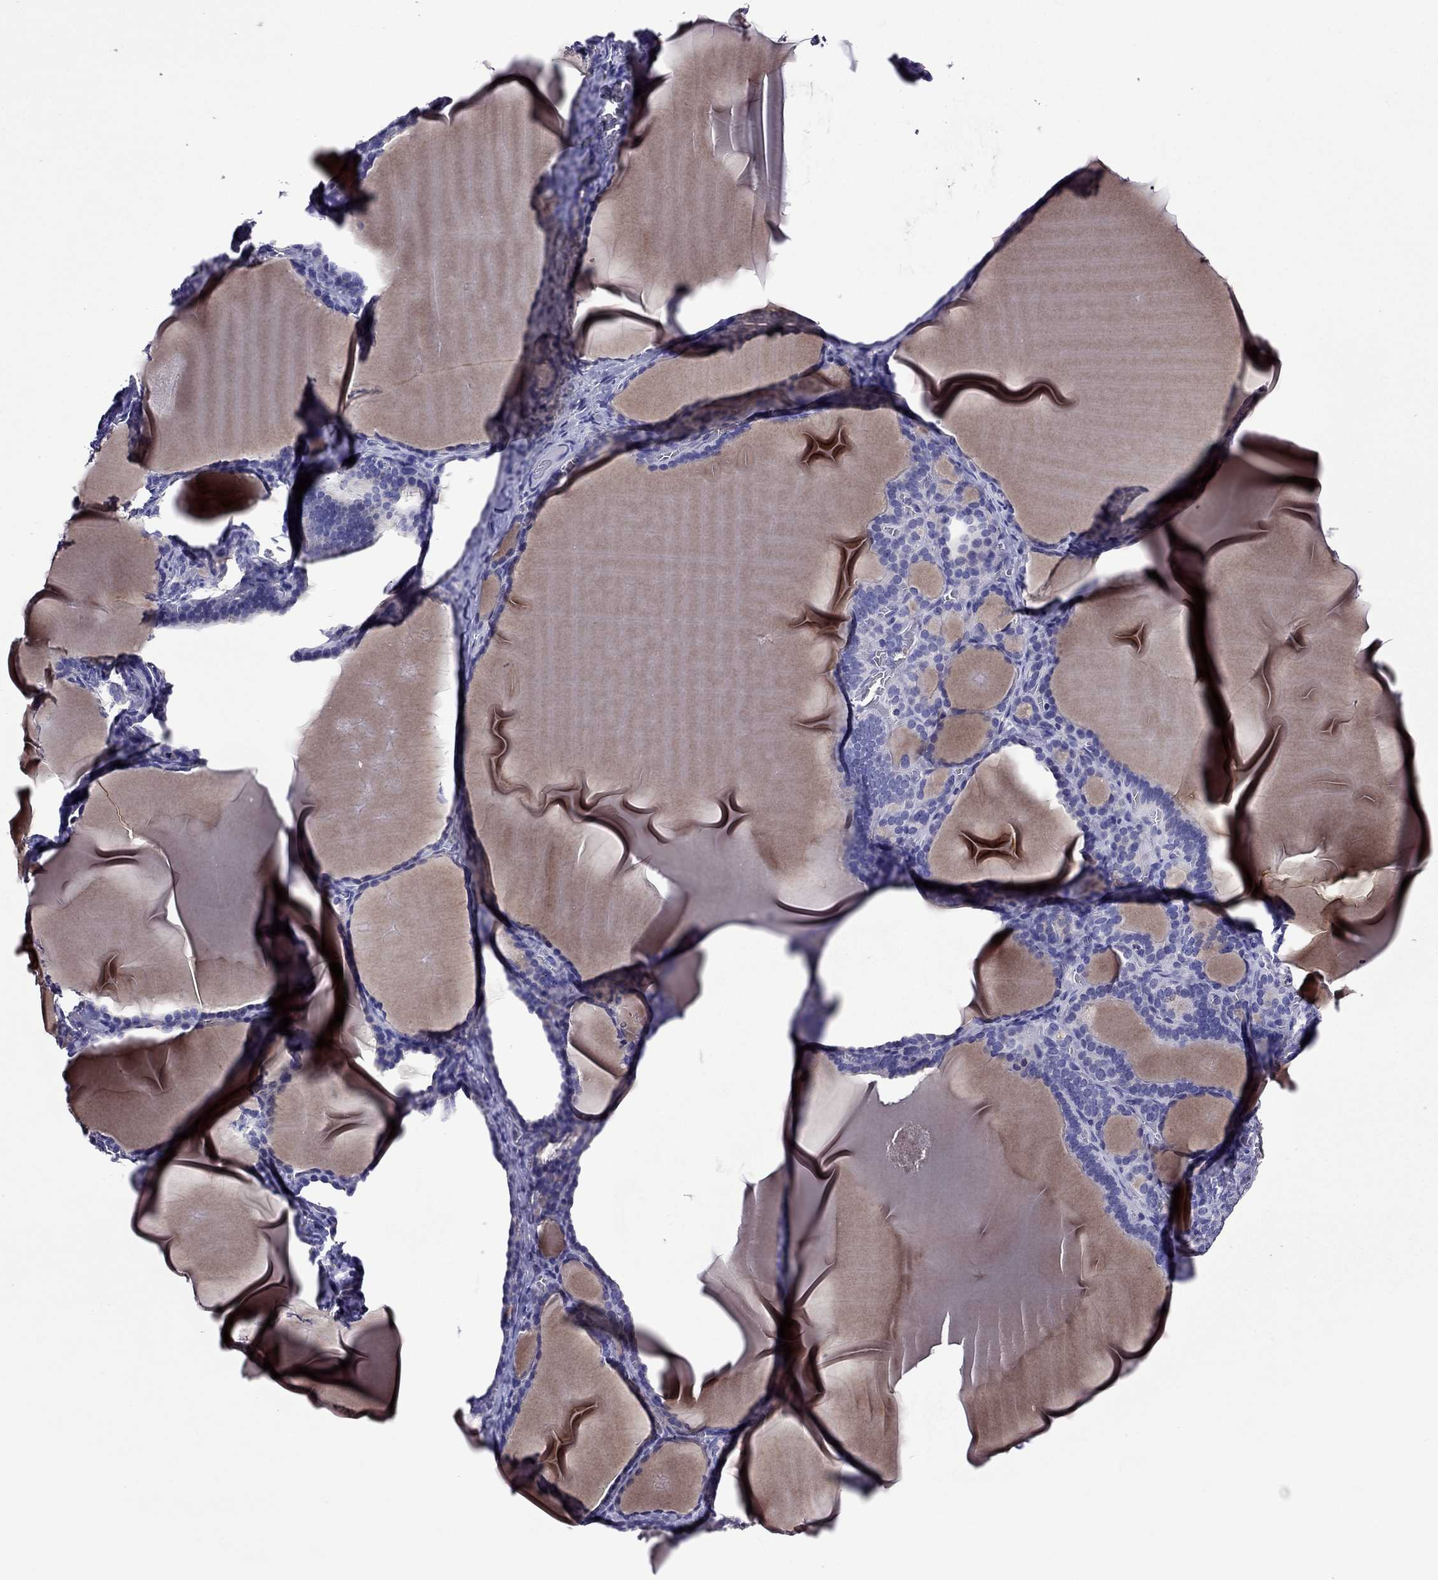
{"staining": {"intensity": "negative", "quantity": "none", "location": "none"}, "tissue": "thyroid gland", "cell_type": "Glandular cells", "image_type": "normal", "snomed": [{"axis": "morphology", "description": "Normal tissue, NOS"}, {"axis": "morphology", "description": "Hyperplasia, NOS"}, {"axis": "topography", "description": "Thyroid gland"}], "caption": "The image displays no staining of glandular cells in benign thyroid gland. (IHC, brightfield microscopy, high magnification).", "gene": "NKX3", "patient": {"sex": "female", "age": 27}}